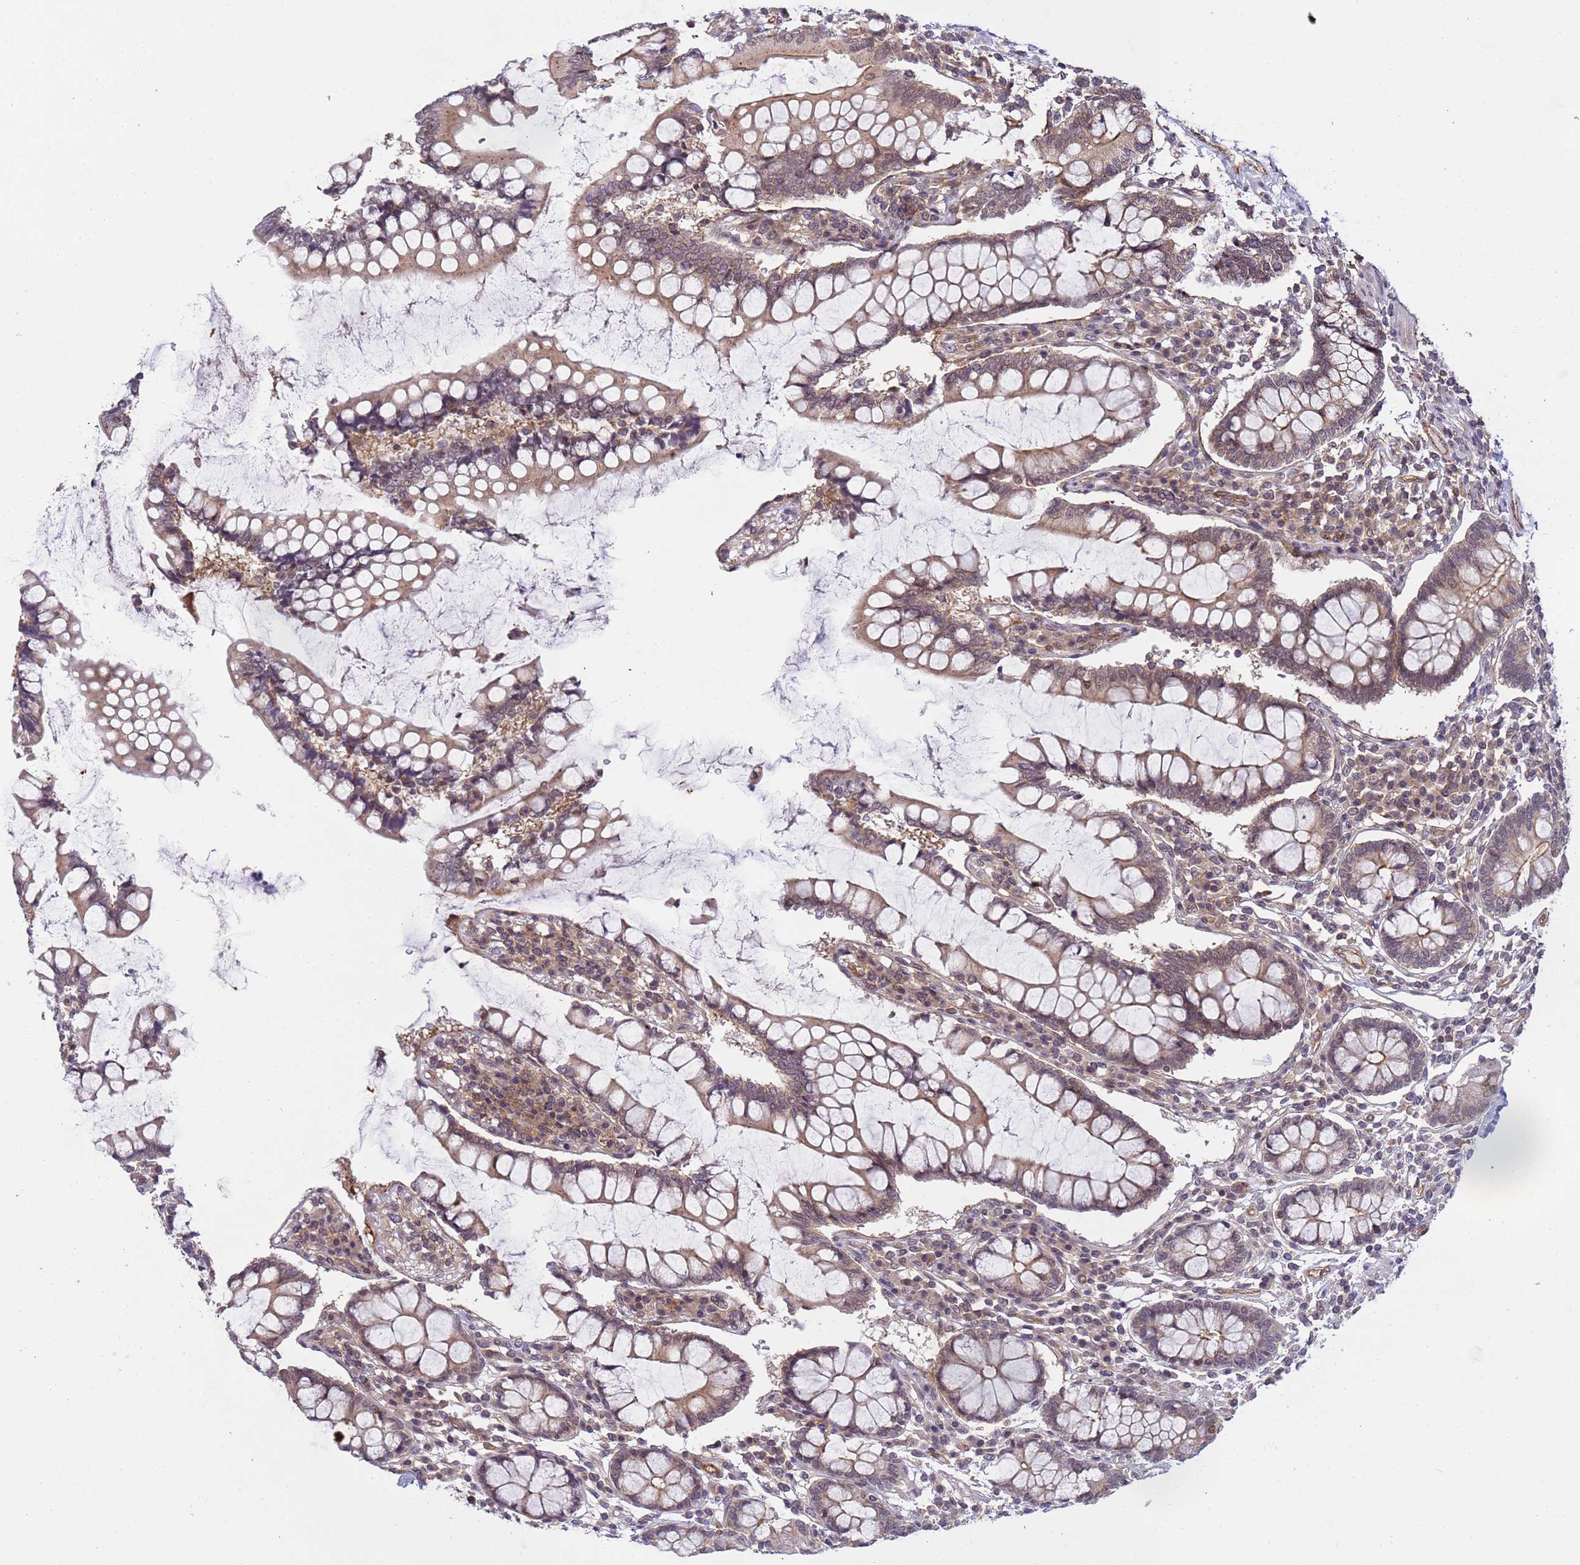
{"staining": {"intensity": "moderate", "quantity": ">75%", "location": "cytoplasmic/membranous,nuclear"}, "tissue": "colon", "cell_type": "Endothelial cells", "image_type": "normal", "snomed": [{"axis": "morphology", "description": "Normal tissue, NOS"}, {"axis": "topography", "description": "Colon"}], "caption": "A medium amount of moderate cytoplasmic/membranous,nuclear staining is present in about >75% of endothelial cells in unremarkable colon. (IHC, brightfield microscopy, high magnification).", "gene": "EMC2", "patient": {"sex": "female", "age": 79}}